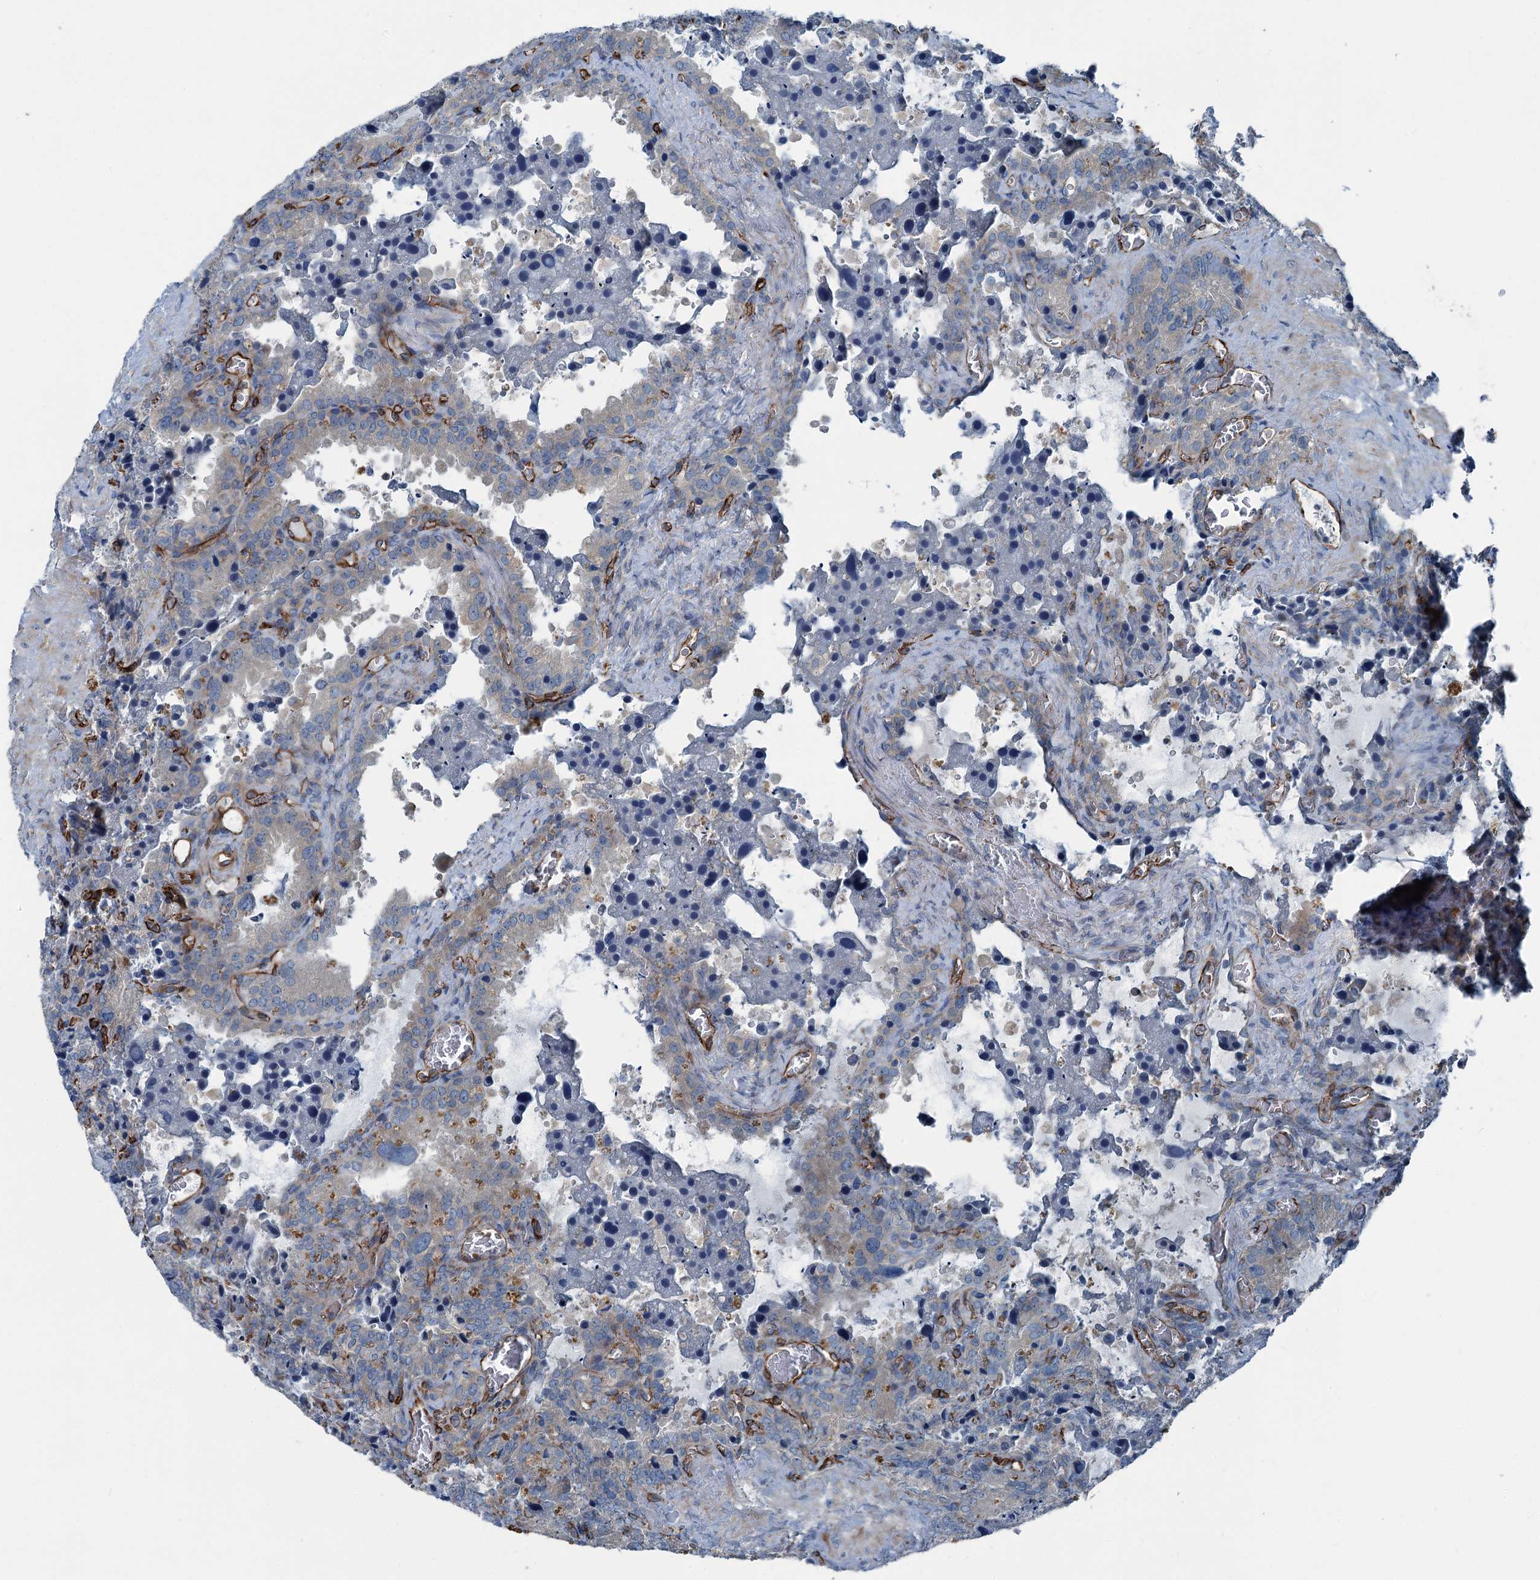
{"staining": {"intensity": "weak", "quantity": "<25%", "location": "cytoplasmic/membranous"}, "tissue": "seminal vesicle", "cell_type": "Glandular cells", "image_type": "normal", "snomed": [{"axis": "morphology", "description": "Normal tissue, NOS"}, {"axis": "topography", "description": "Seminal veicle"}], "caption": "A high-resolution photomicrograph shows immunohistochemistry staining of normal seminal vesicle, which demonstrates no significant positivity in glandular cells.", "gene": "AXL", "patient": {"sex": "male", "age": 62}}